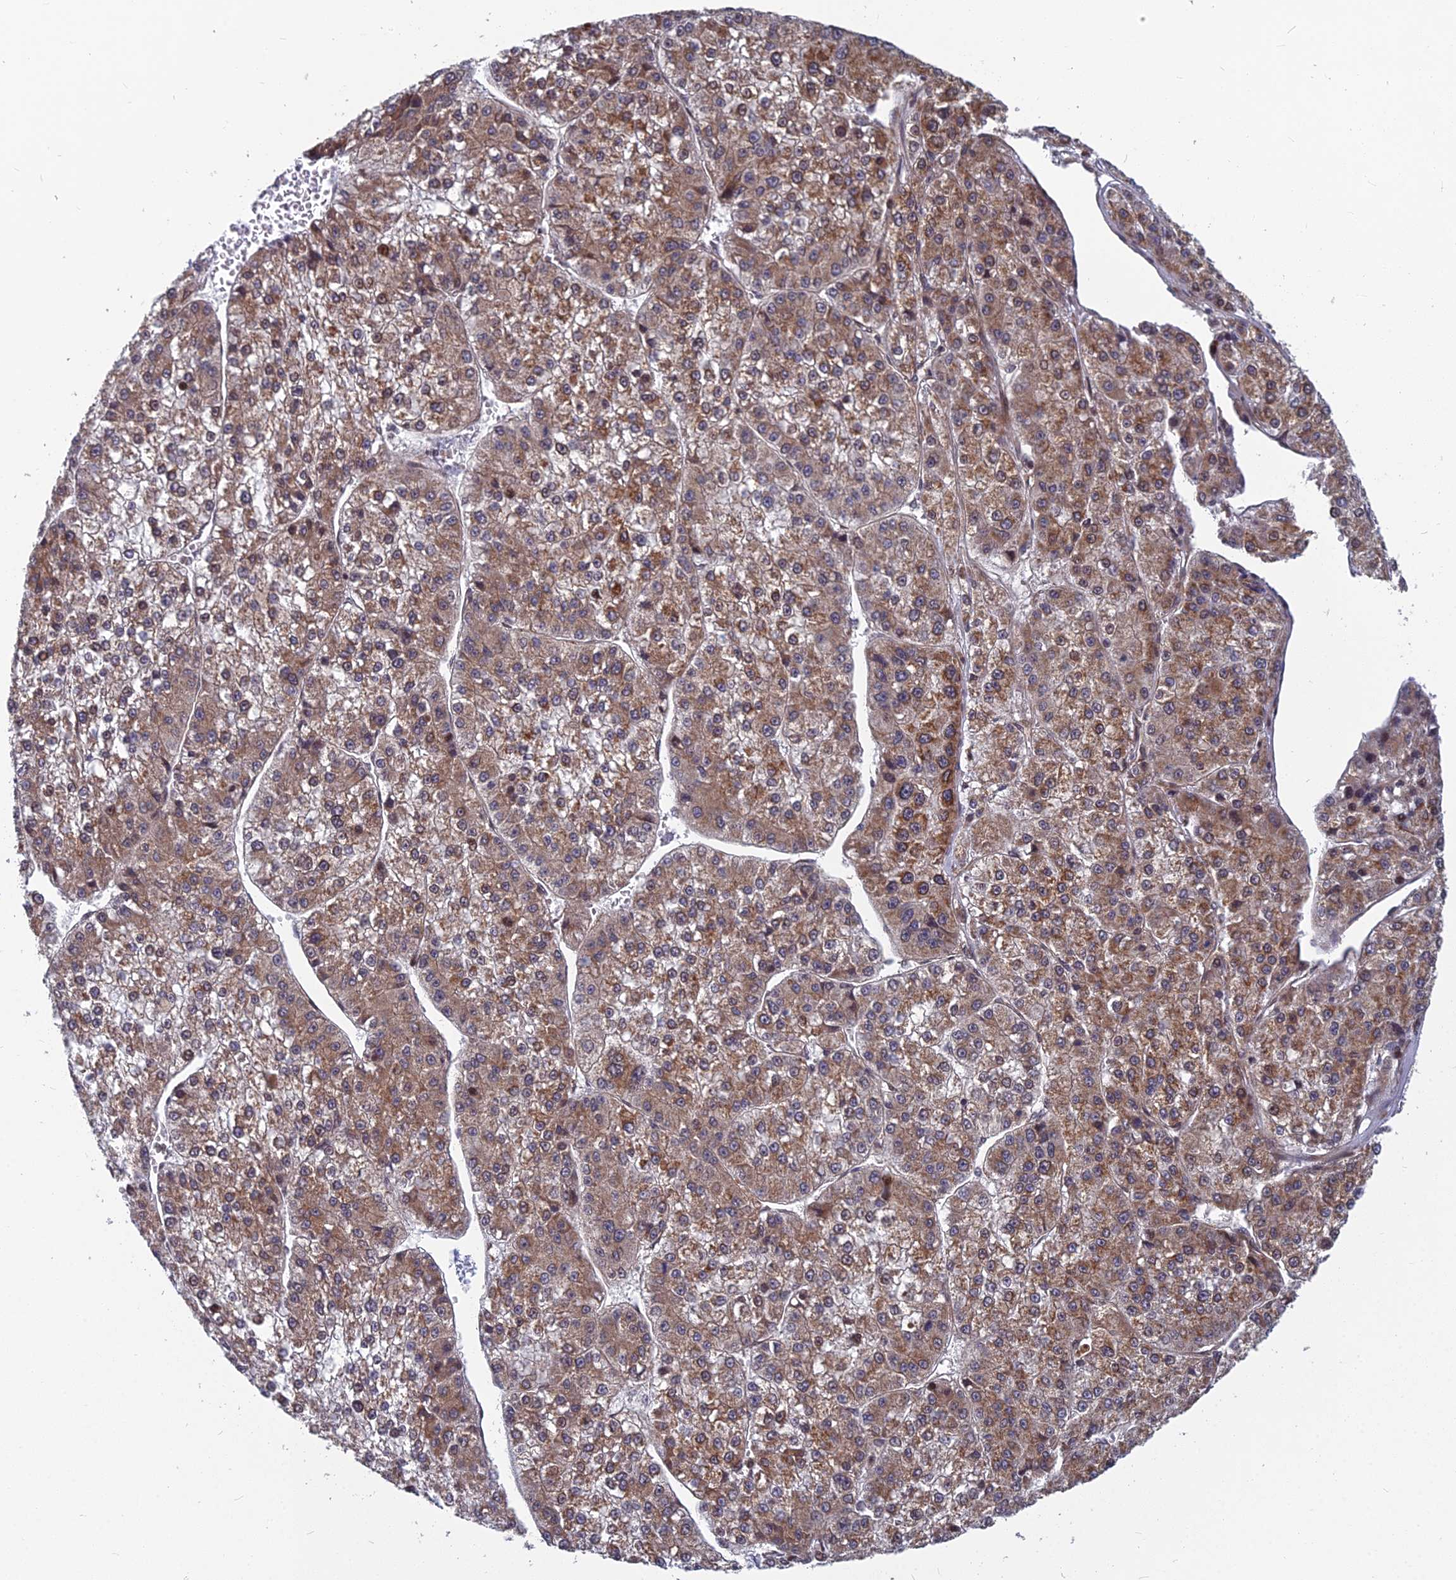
{"staining": {"intensity": "moderate", "quantity": ">75%", "location": "cytoplasmic/membranous"}, "tissue": "liver cancer", "cell_type": "Tumor cells", "image_type": "cancer", "snomed": [{"axis": "morphology", "description": "Carcinoma, Hepatocellular, NOS"}, {"axis": "topography", "description": "Liver"}], "caption": "Moderate cytoplasmic/membranous staining for a protein is identified in approximately >75% of tumor cells of liver cancer (hepatocellular carcinoma) using IHC.", "gene": "COMMD2", "patient": {"sex": "female", "age": 73}}